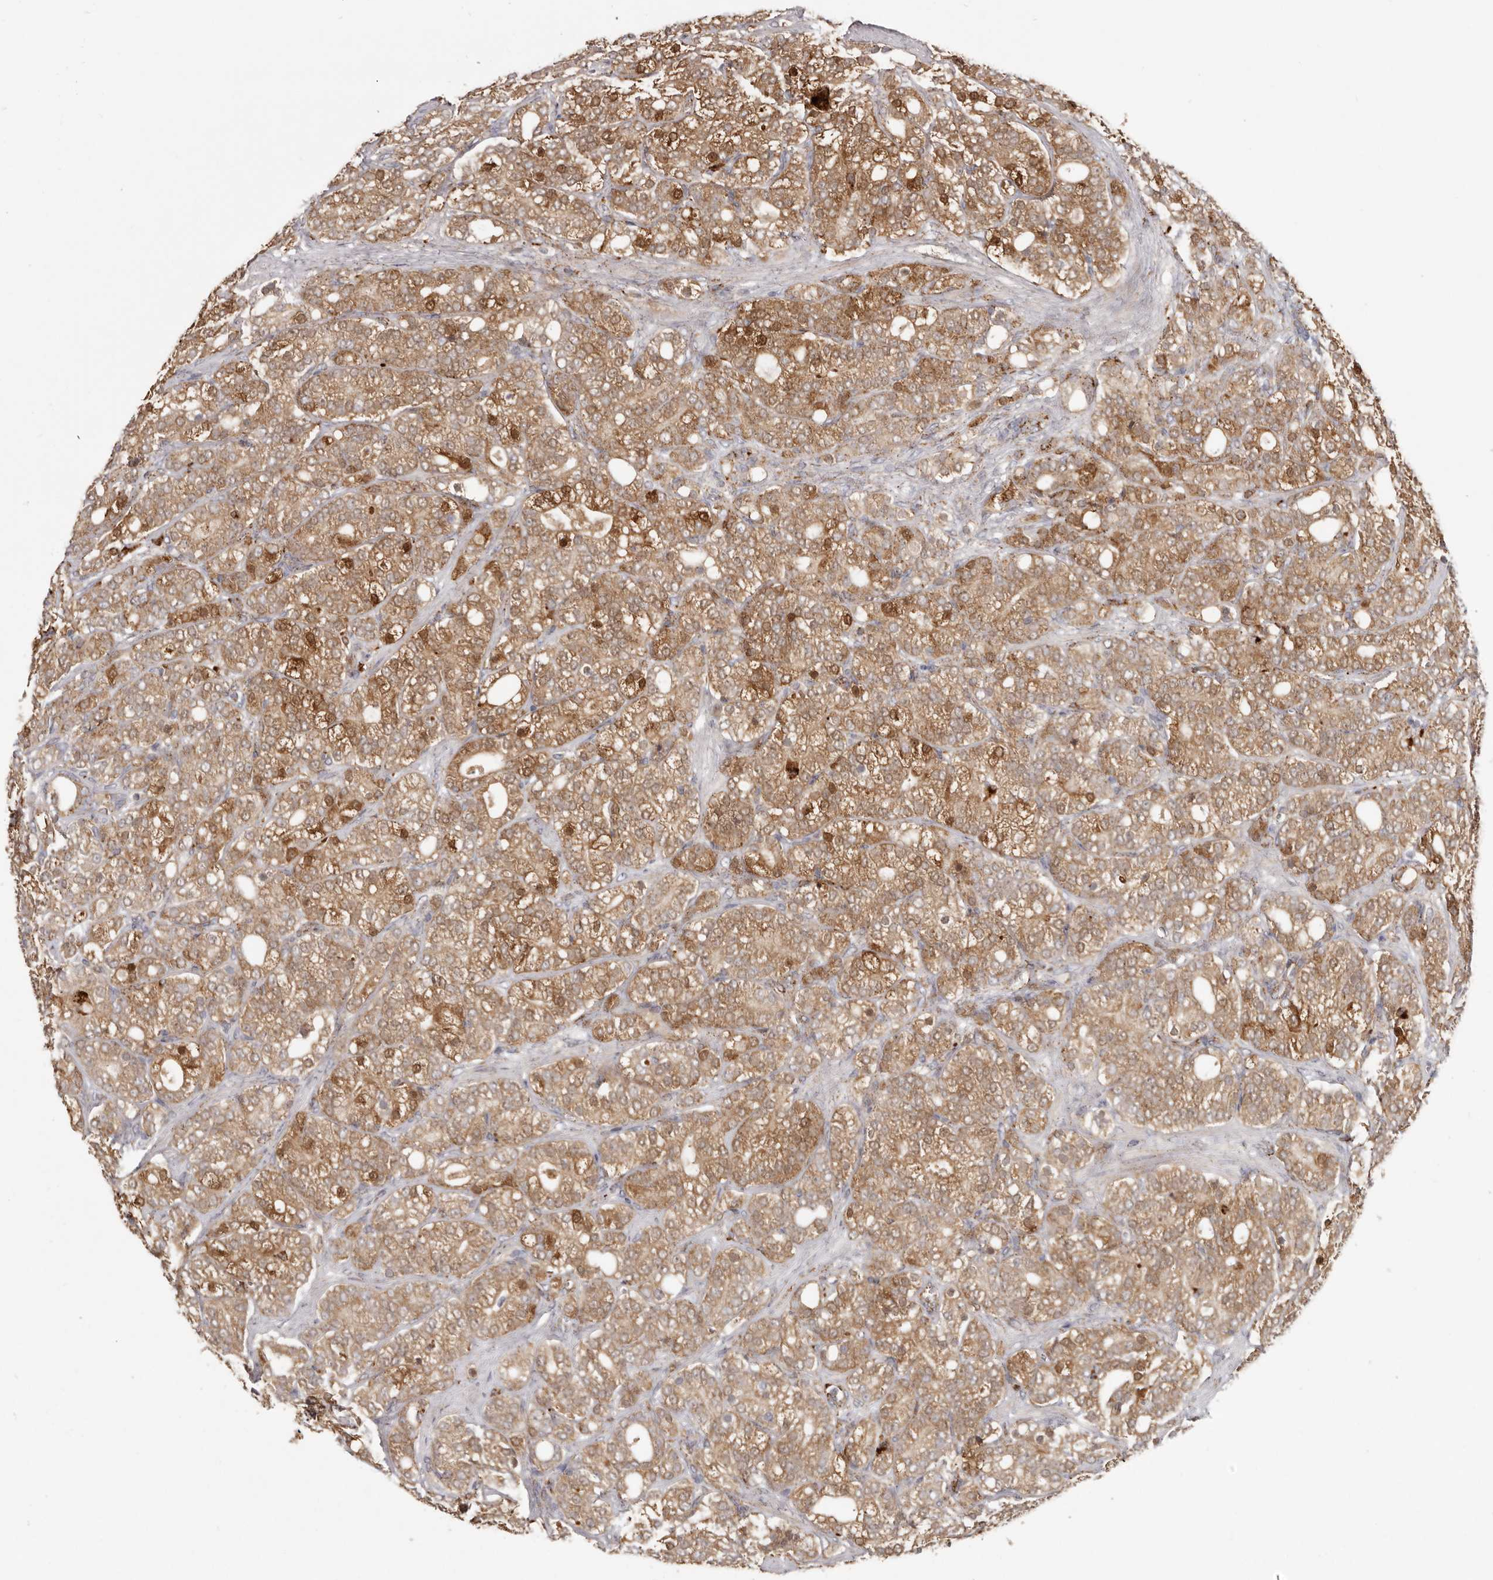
{"staining": {"intensity": "moderate", "quantity": ">75%", "location": "cytoplasmic/membranous"}, "tissue": "prostate cancer", "cell_type": "Tumor cells", "image_type": "cancer", "snomed": [{"axis": "morphology", "description": "Adenocarcinoma, High grade"}, {"axis": "topography", "description": "Prostate"}], "caption": "Moderate cytoplasmic/membranous protein expression is seen in approximately >75% of tumor cells in prostate cancer.", "gene": "GRN", "patient": {"sex": "male", "age": 57}}